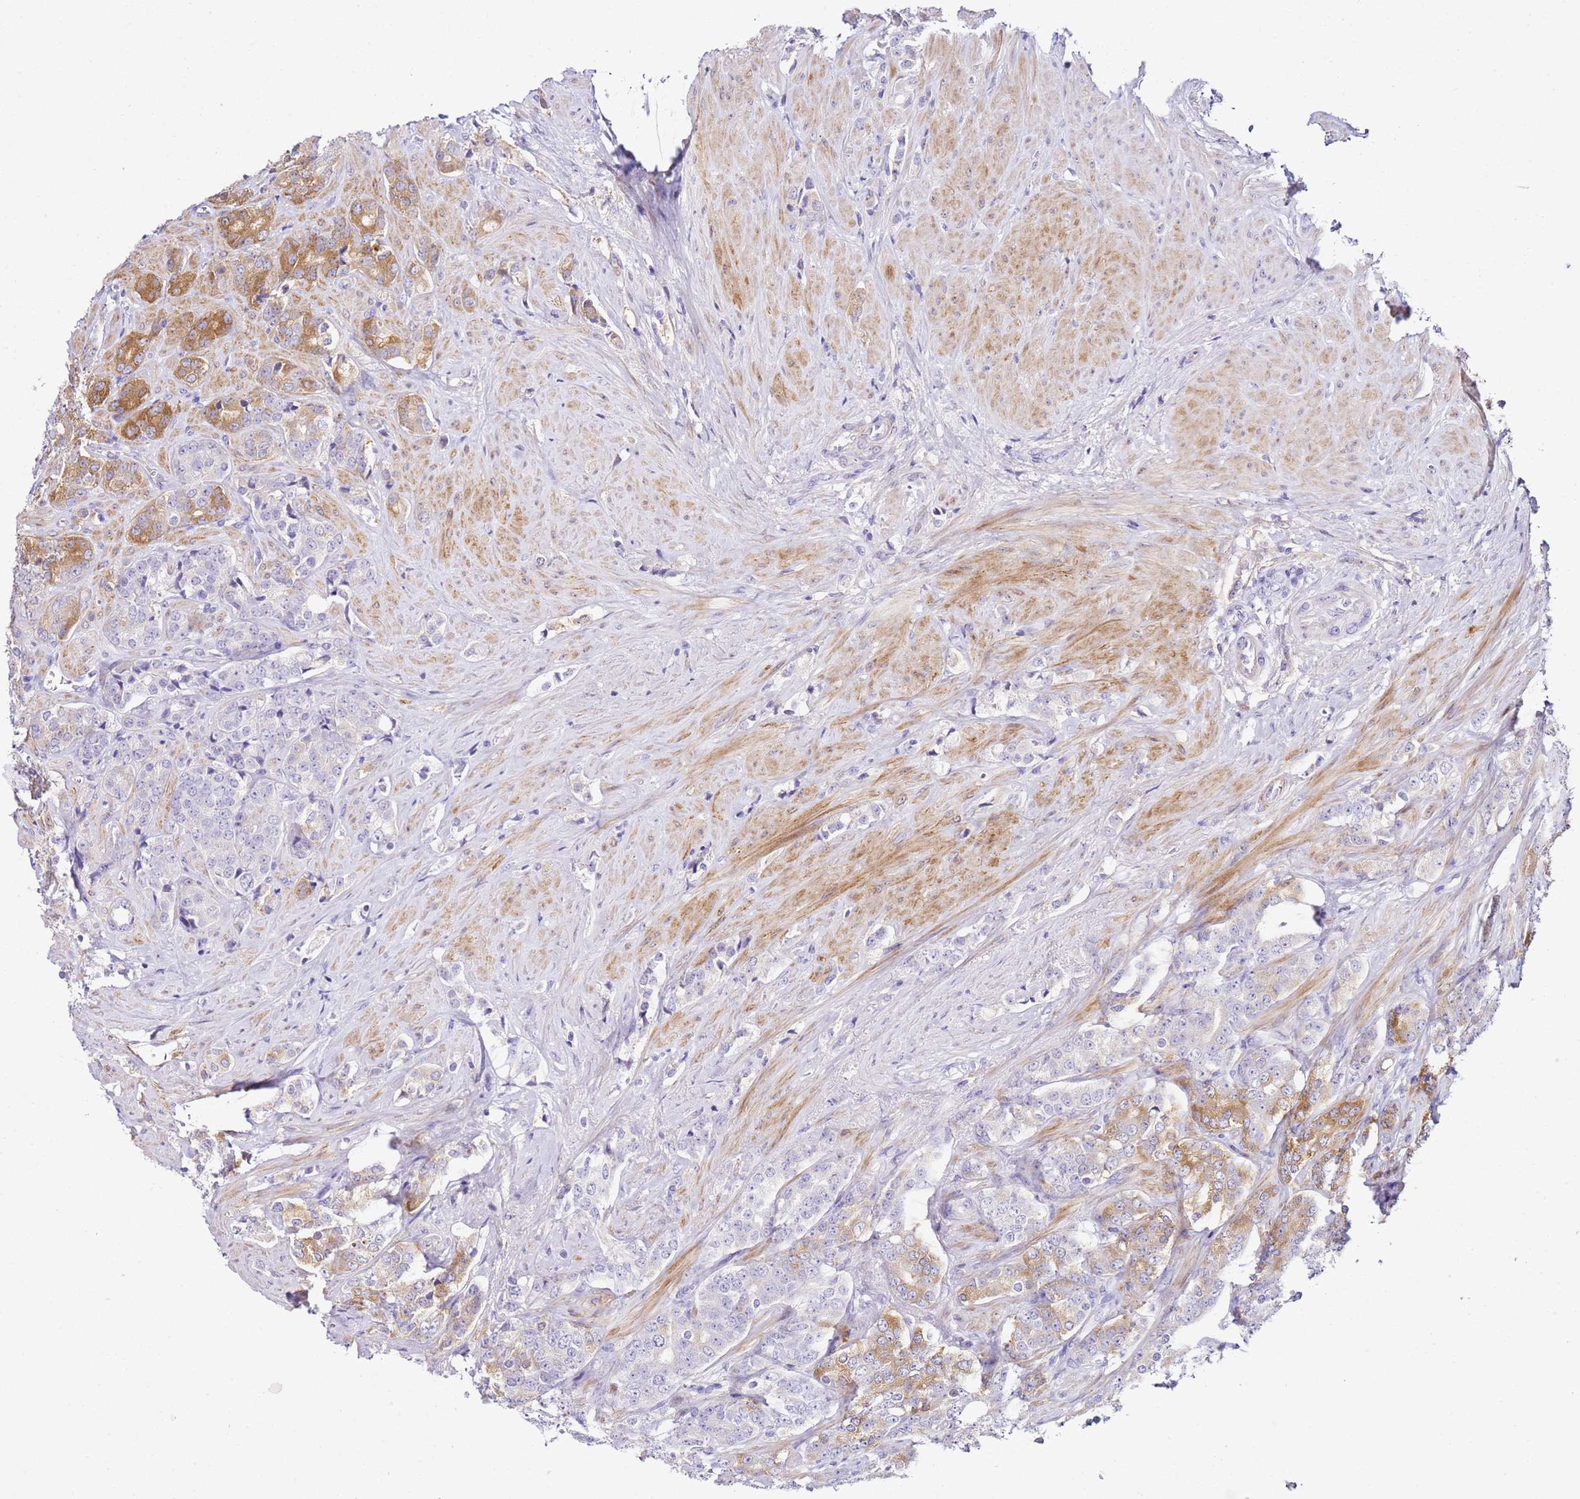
{"staining": {"intensity": "moderate", "quantity": "<25%", "location": "cytoplasmic/membranous"}, "tissue": "prostate cancer", "cell_type": "Tumor cells", "image_type": "cancer", "snomed": [{"axis": "morphology", "description": "Adenocarcinoma, High grade"}, {"axis": "topography", "description": "Prostate"}], "caption": "An immunohistochemistry (IHC) image of neoplastic tissue is shown. Protein staining in brown highlights moderate cytoplasmic/membranous positivity in prostate cancer (adenocarcinoma (high-grade)) within tumor cells.", "gene": "HGD", "patient": {"sex": "male", "age": 62}}